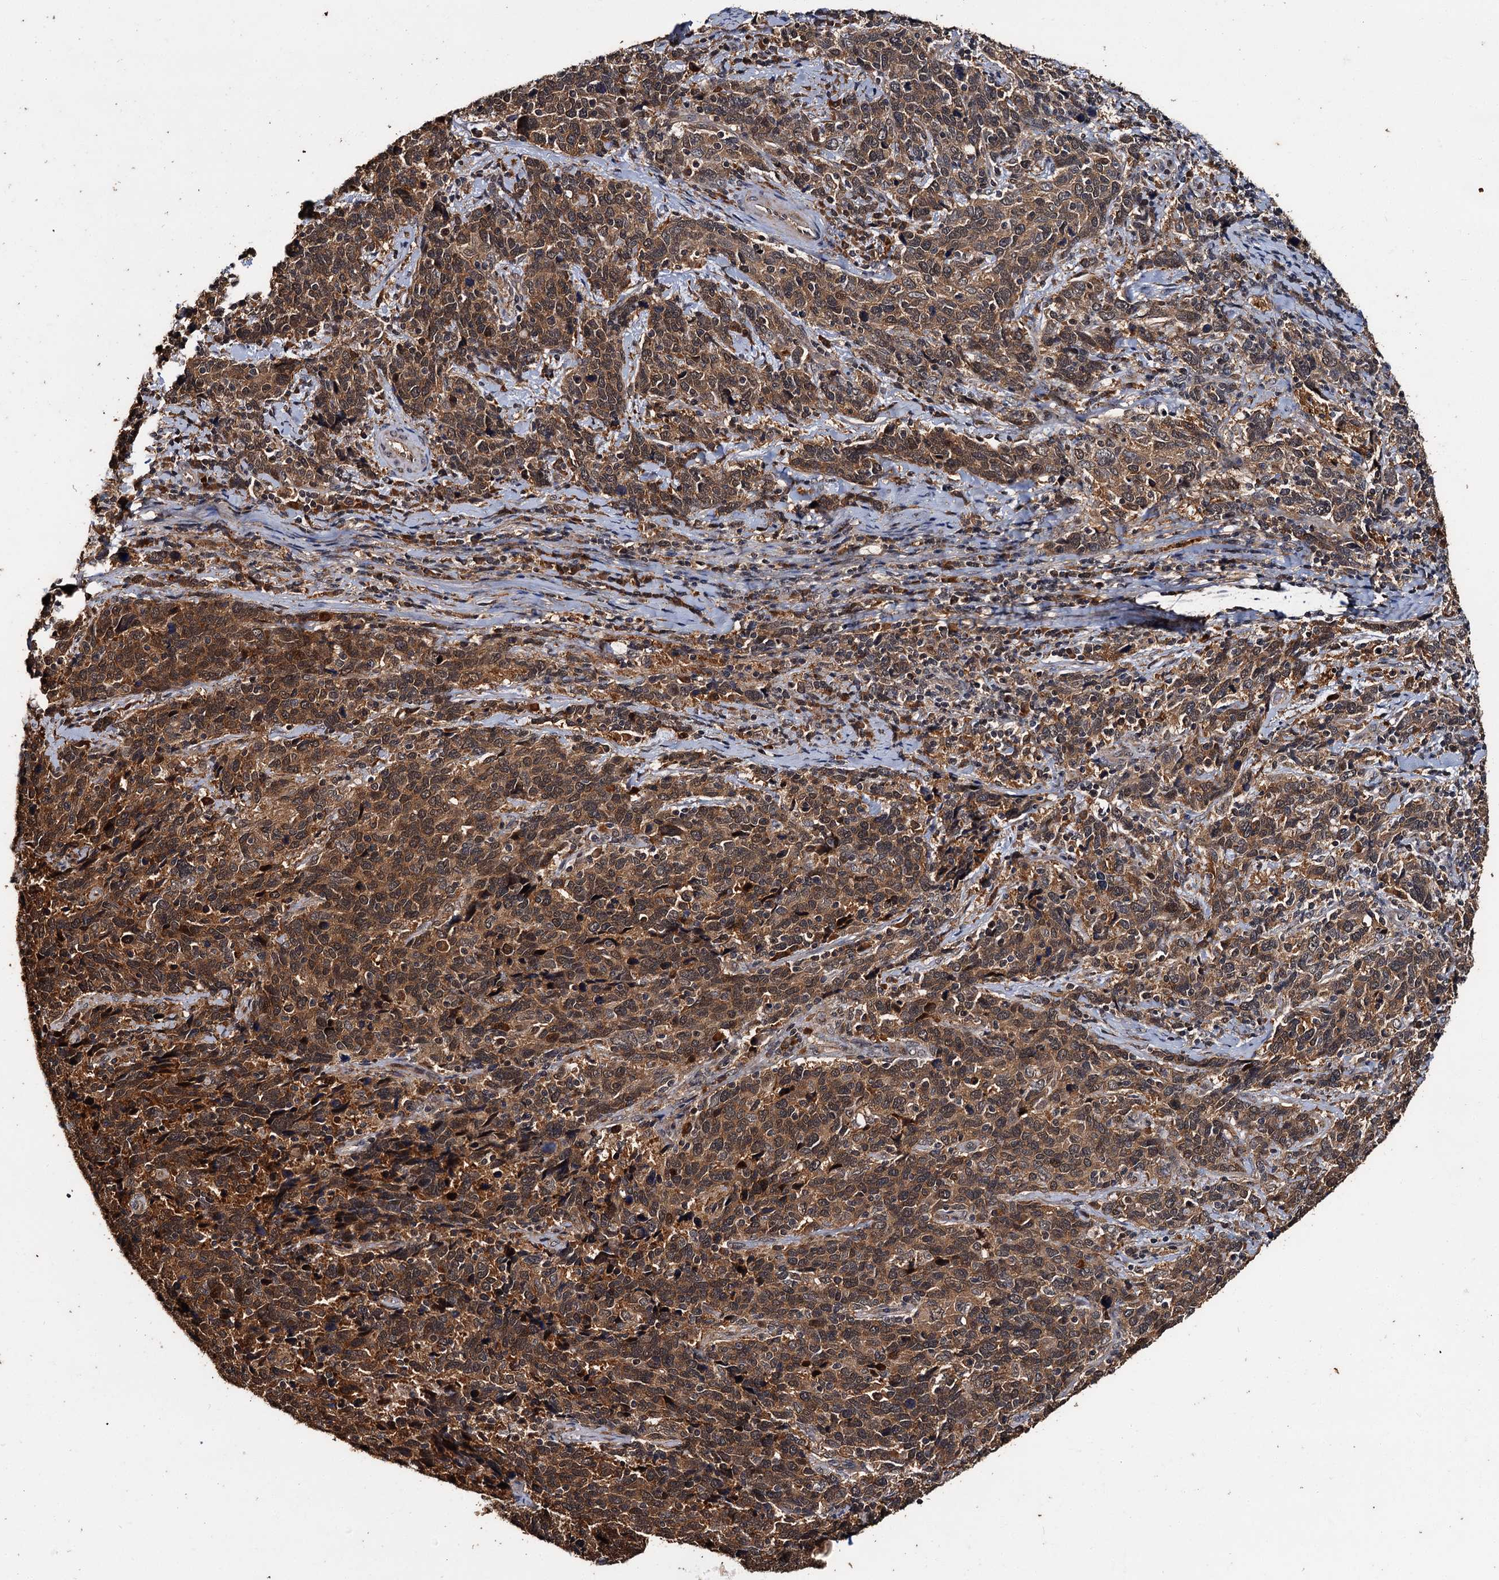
{"staining": {"intensity": "moderate", "quantity": ">75%", "location": "cytoplasmic/membranous"}, "tissue": "cervical cancer", "cell_type": "Tumor cells", "image_type": "cancer", "snomed": [{"axis": "morphology", "description": "Squamous cell carcinoma, NOS"}, {"axis": "topography", "description": "Cervix"}], "caption": "Squamous cell carcinoma (cervical) tissue displays moderate cytoplasmic/membranous positivity in approximately >75% of tumor cells", "gene": "SLC46A3", "patient": {"sex": "female", "age": 41}}